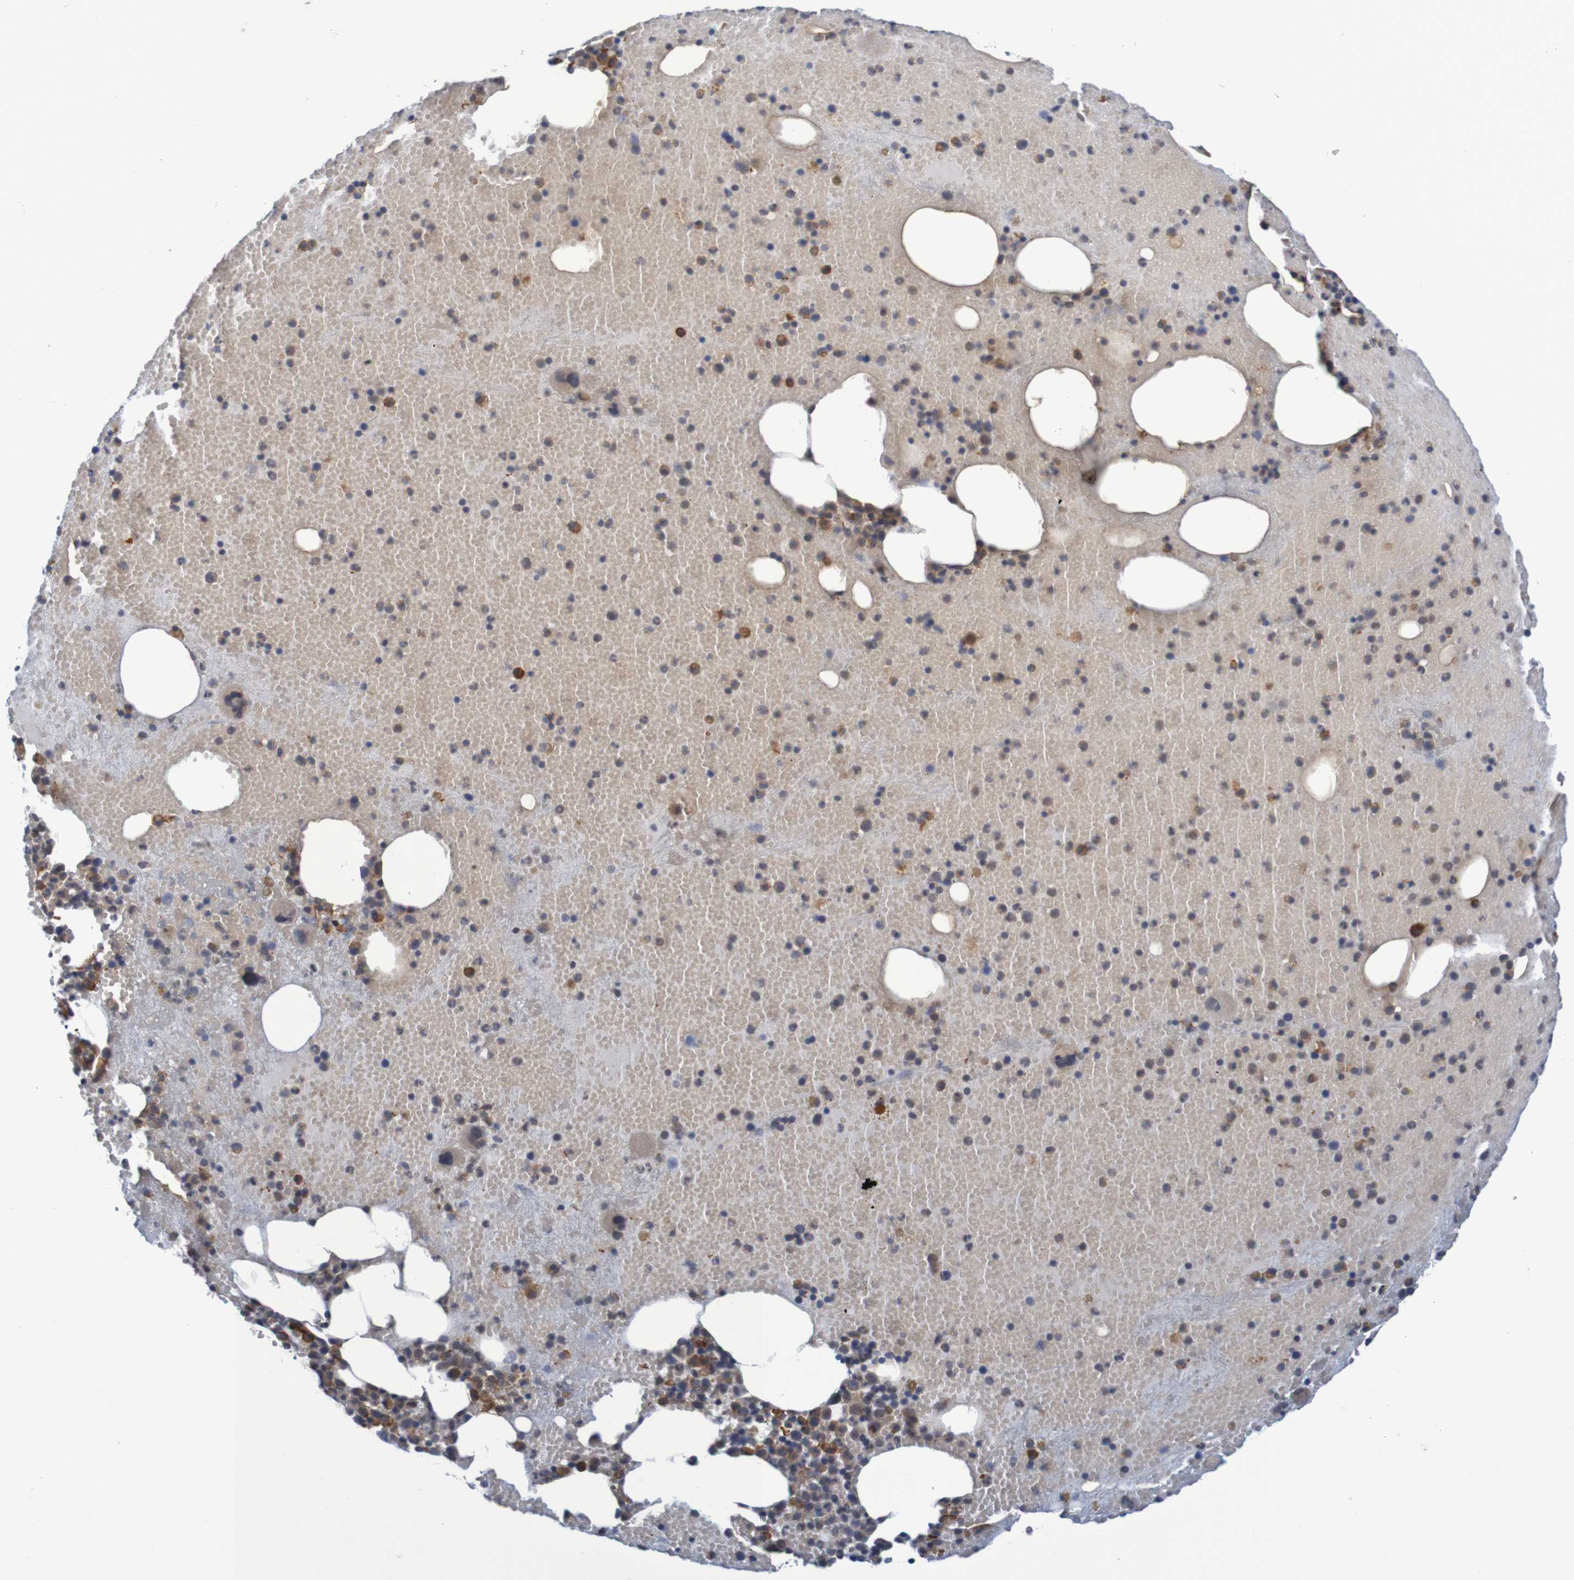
{"staining": {"intensity": "strong", "quantity": "<25%", "location": "cytoplasmic/membranous"}, "tissue": "bone marrow", "cell_type": "Hematopoietic cells", "image_type": "normal", "snomed": [{"axis": "morphology", "description": "Normal tissue, NOS"}, {"axis": "morphology", "description": "Inflammation, NOS"}, {"axis": "topography", "description": "Bone marrow"}], "caption": "DAB (3,3'-diaminobenzidine) immunohistochemical staining of benign human bone marrow displays strong cytoplasmic/membranous protein staining in approximately <25% of hematopoietic cells.", "gene": "CLDN18", "patient": {"sex": "male", "age": 43}}